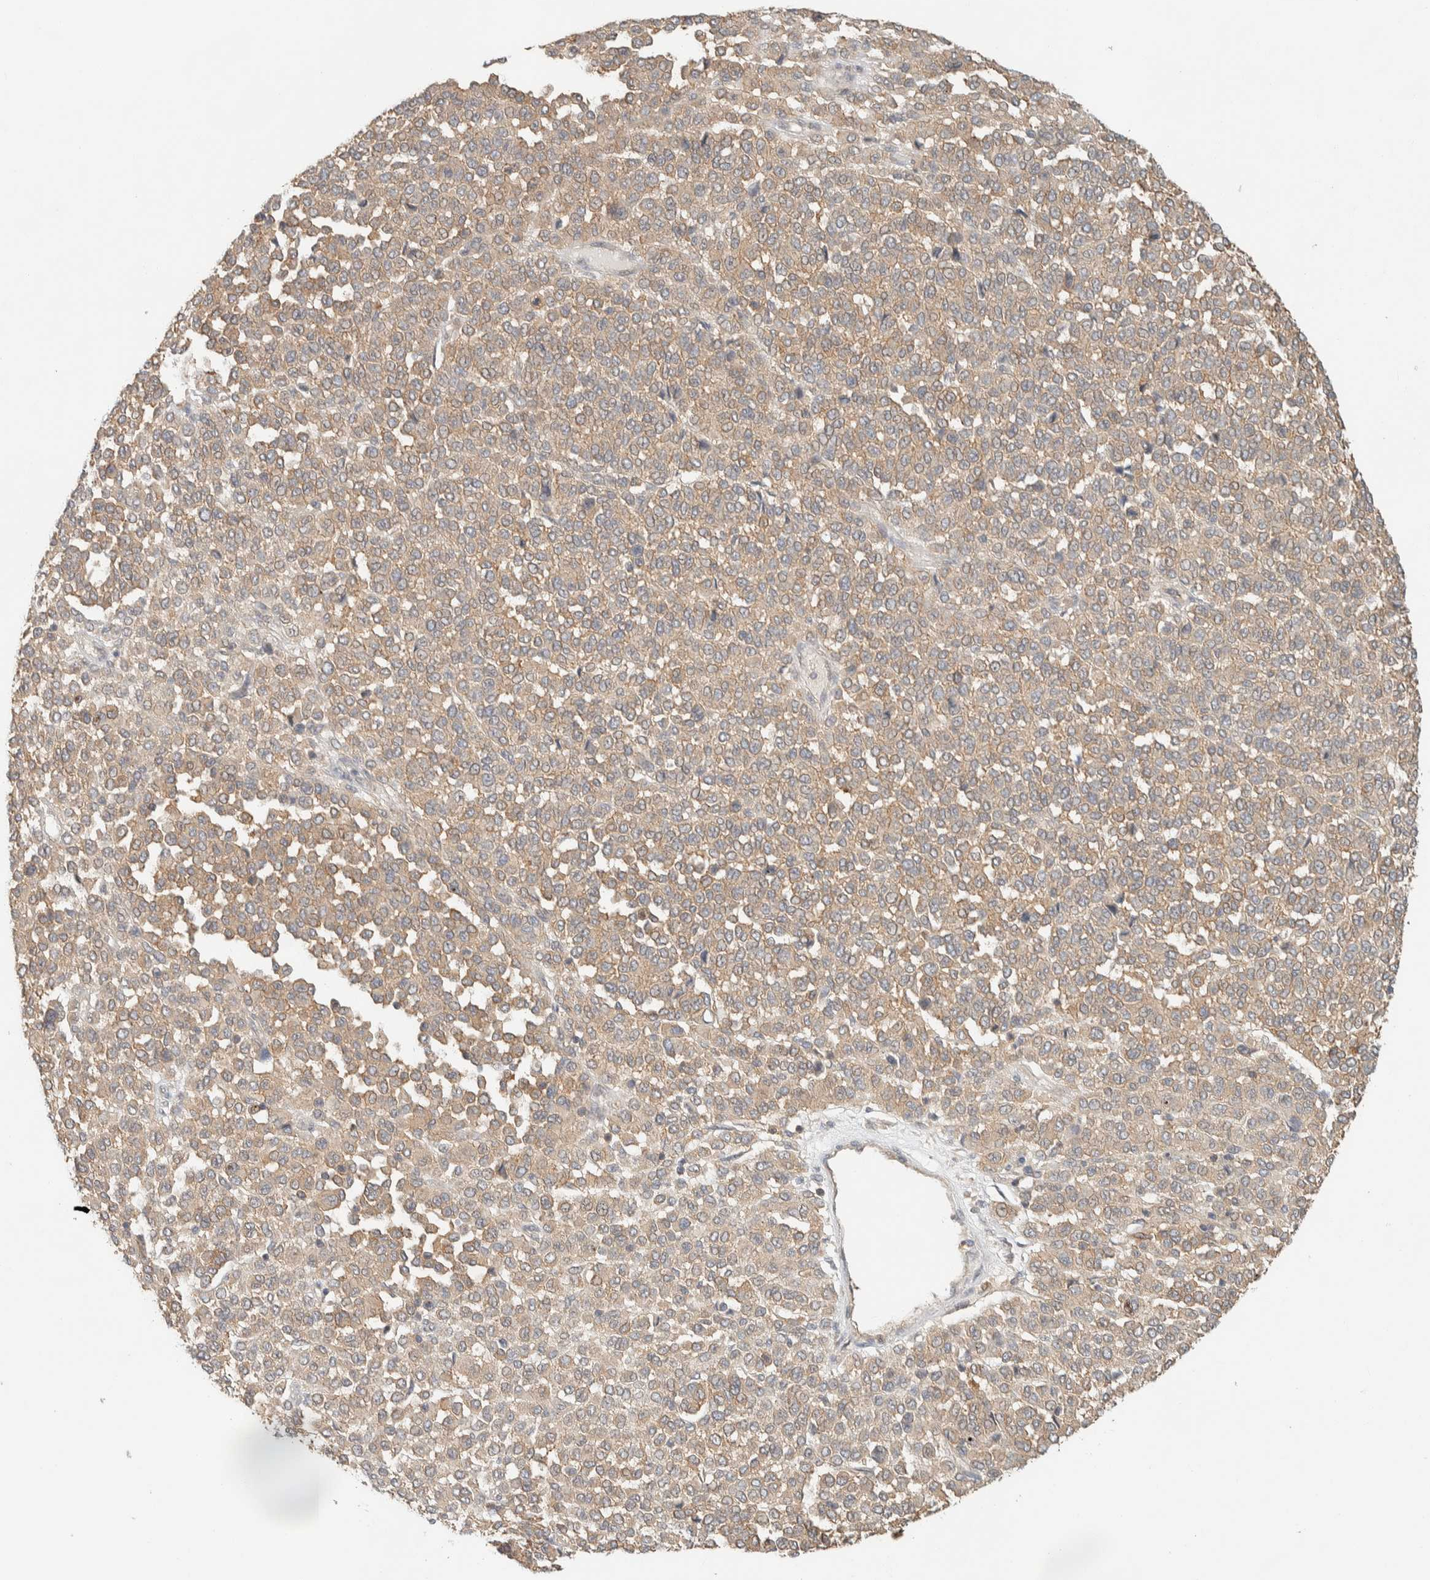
{"staining": {"intensity": "weak", "quantity": ">75%", "location": "cytoplasmic/membranous"}, "tissue": "melanoma", "cell_type": "Tumor cells", "image_type": "cancer", "snomed": [{"axis": "morphology", "description": "Malignant melanoma, Metastatic site"}, {"axis": "topography", "description": "Pancreas"}], "caption": "Human melanoma stained with a brown dye exhibits weak cytoplasmic/membranous positive positivity in about >75% of tumor cells.", "gene": "RAB11FIP1", "patient": {"sex": "female", "age": 30}}